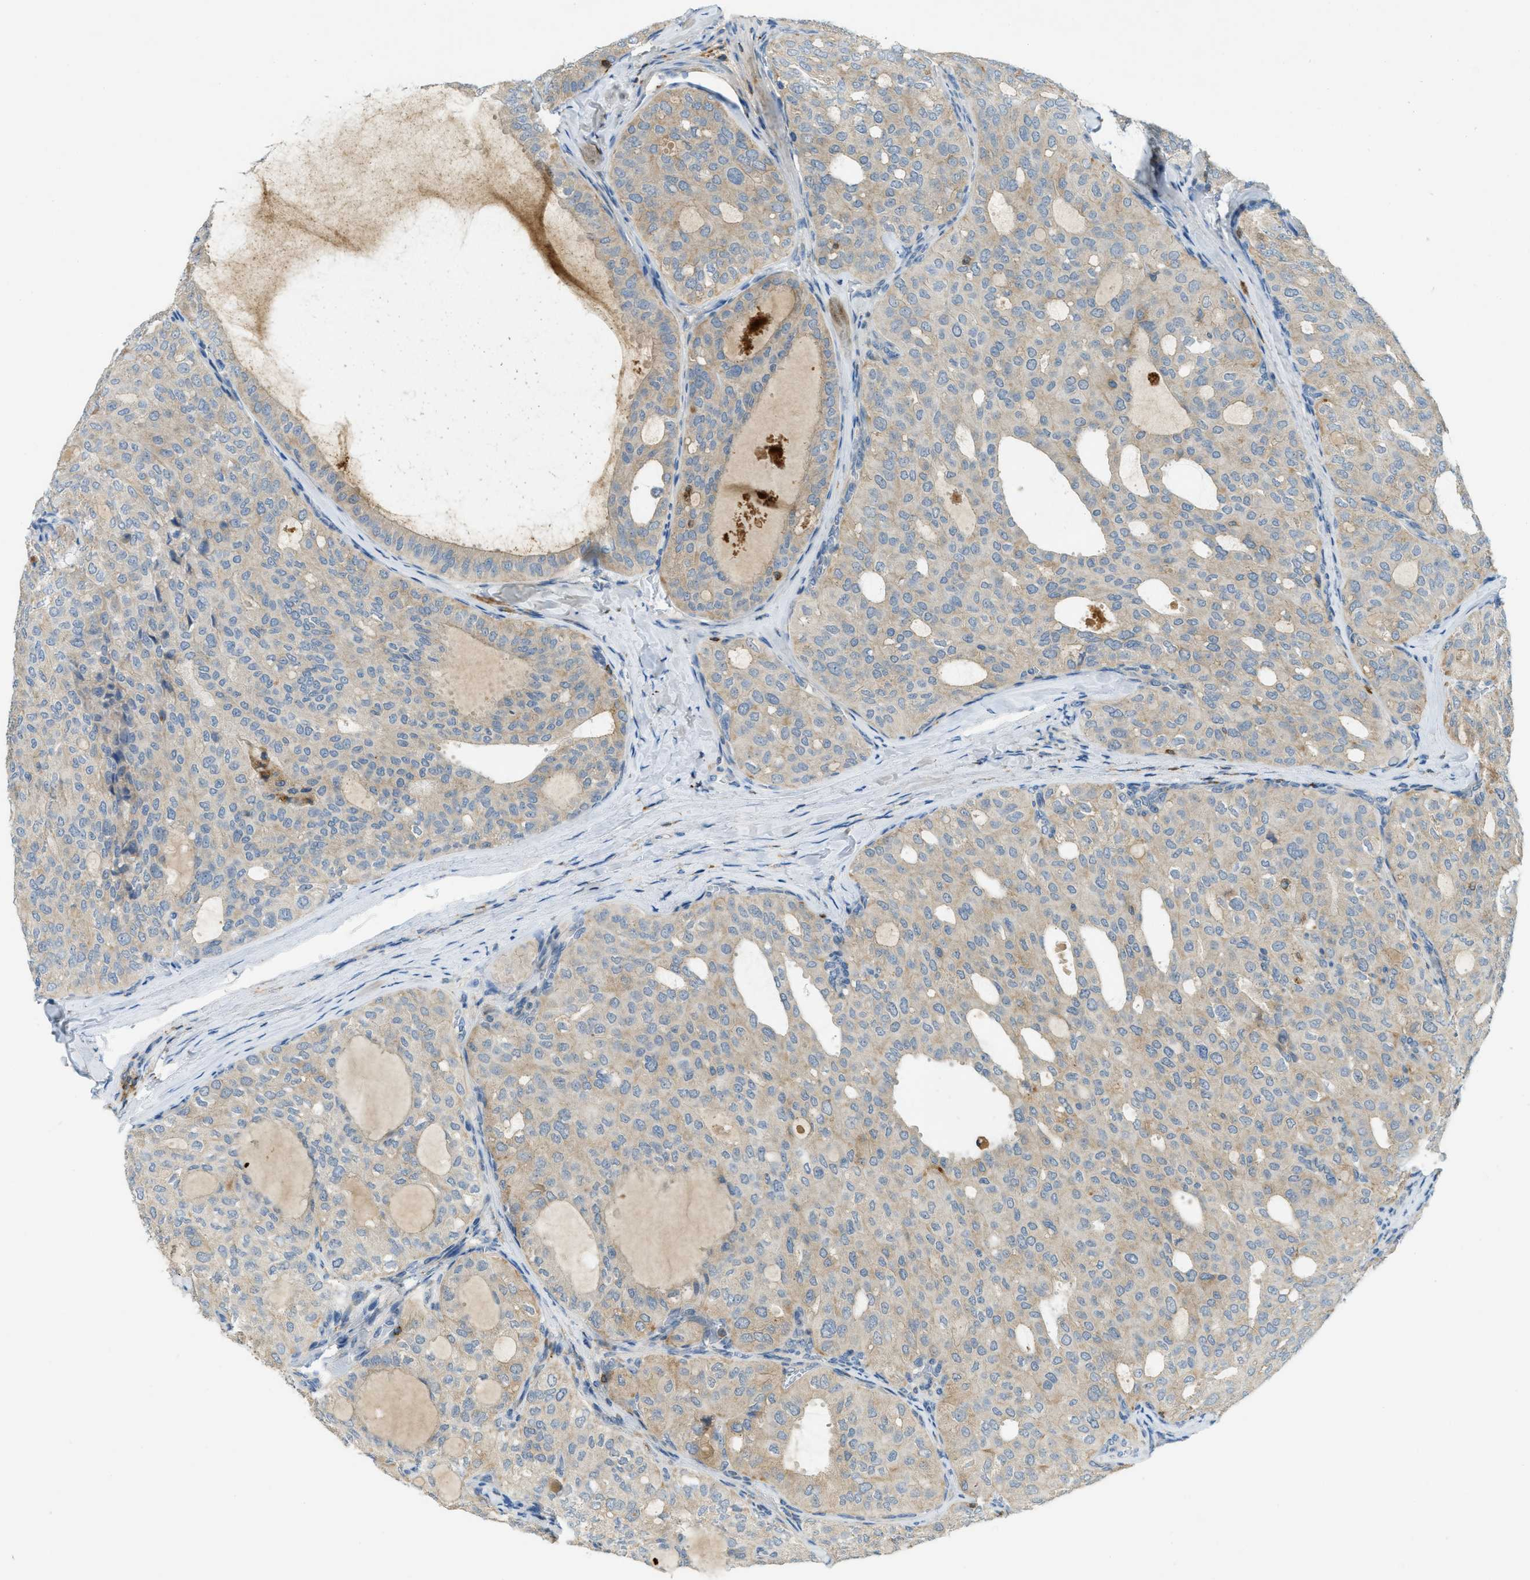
{"staining": {"intensity": "negative", "quantity": "none", "location": "none"}, "tissue": "thyroid cancer", "cell_type": "Tumor cells", "image_type": "cancer", "snomed": [{"axis": "morphology", "description": "Follicular adenoma carcinoma, NOS"}, {"axis": "topography", "description": "Thyroid gland"}], "caption": "This is an immunohistochemistry (IHC) histopathology image of human thyroid cancer (follicular adenoma carcinoma). There is no positivity in tumor cells.", "gene": "PLBD2", "patient": {"sex": "male", "age": 75}}